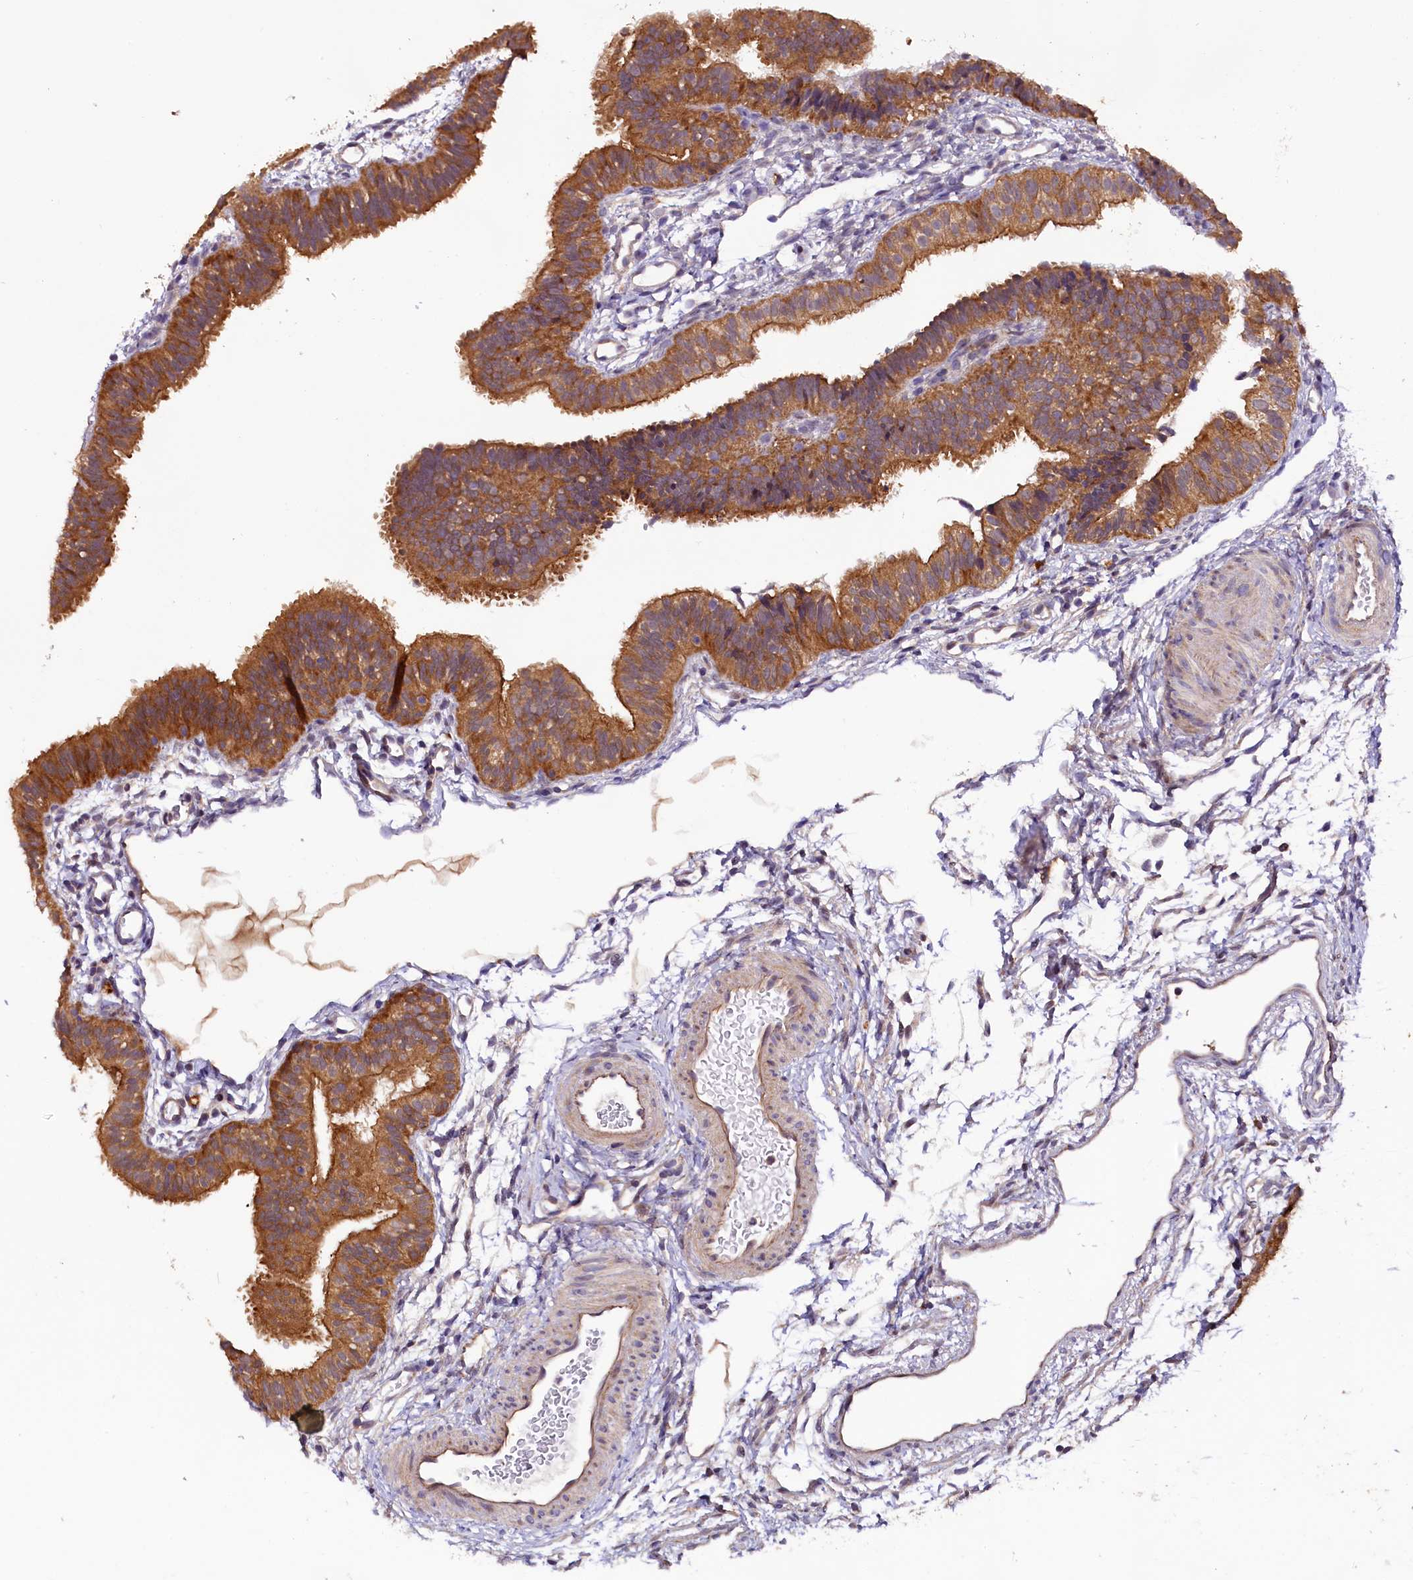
{"staining": {"intensity": "strong", "quantity": ">75%", "location": "cytoplasmic/membranous"}, "tissue": "fallopian tube", "cell_type": "Glandular cells", "image_type": "normal", "snomed": [{"axis": "morphology", "description": "Normal tissue, NOS"}, {"axis": "topography", "description": "Fallopian tube"}], "caption": "A brown stain labels strong cytoplasmic/membranous staining of a protein in glandular cells of benign fallopian tube. (Brightfield microscopy of DAB IHC at high magnification).", "gene": "DOHH", "patient": {"sex": "female", "age": 35}}